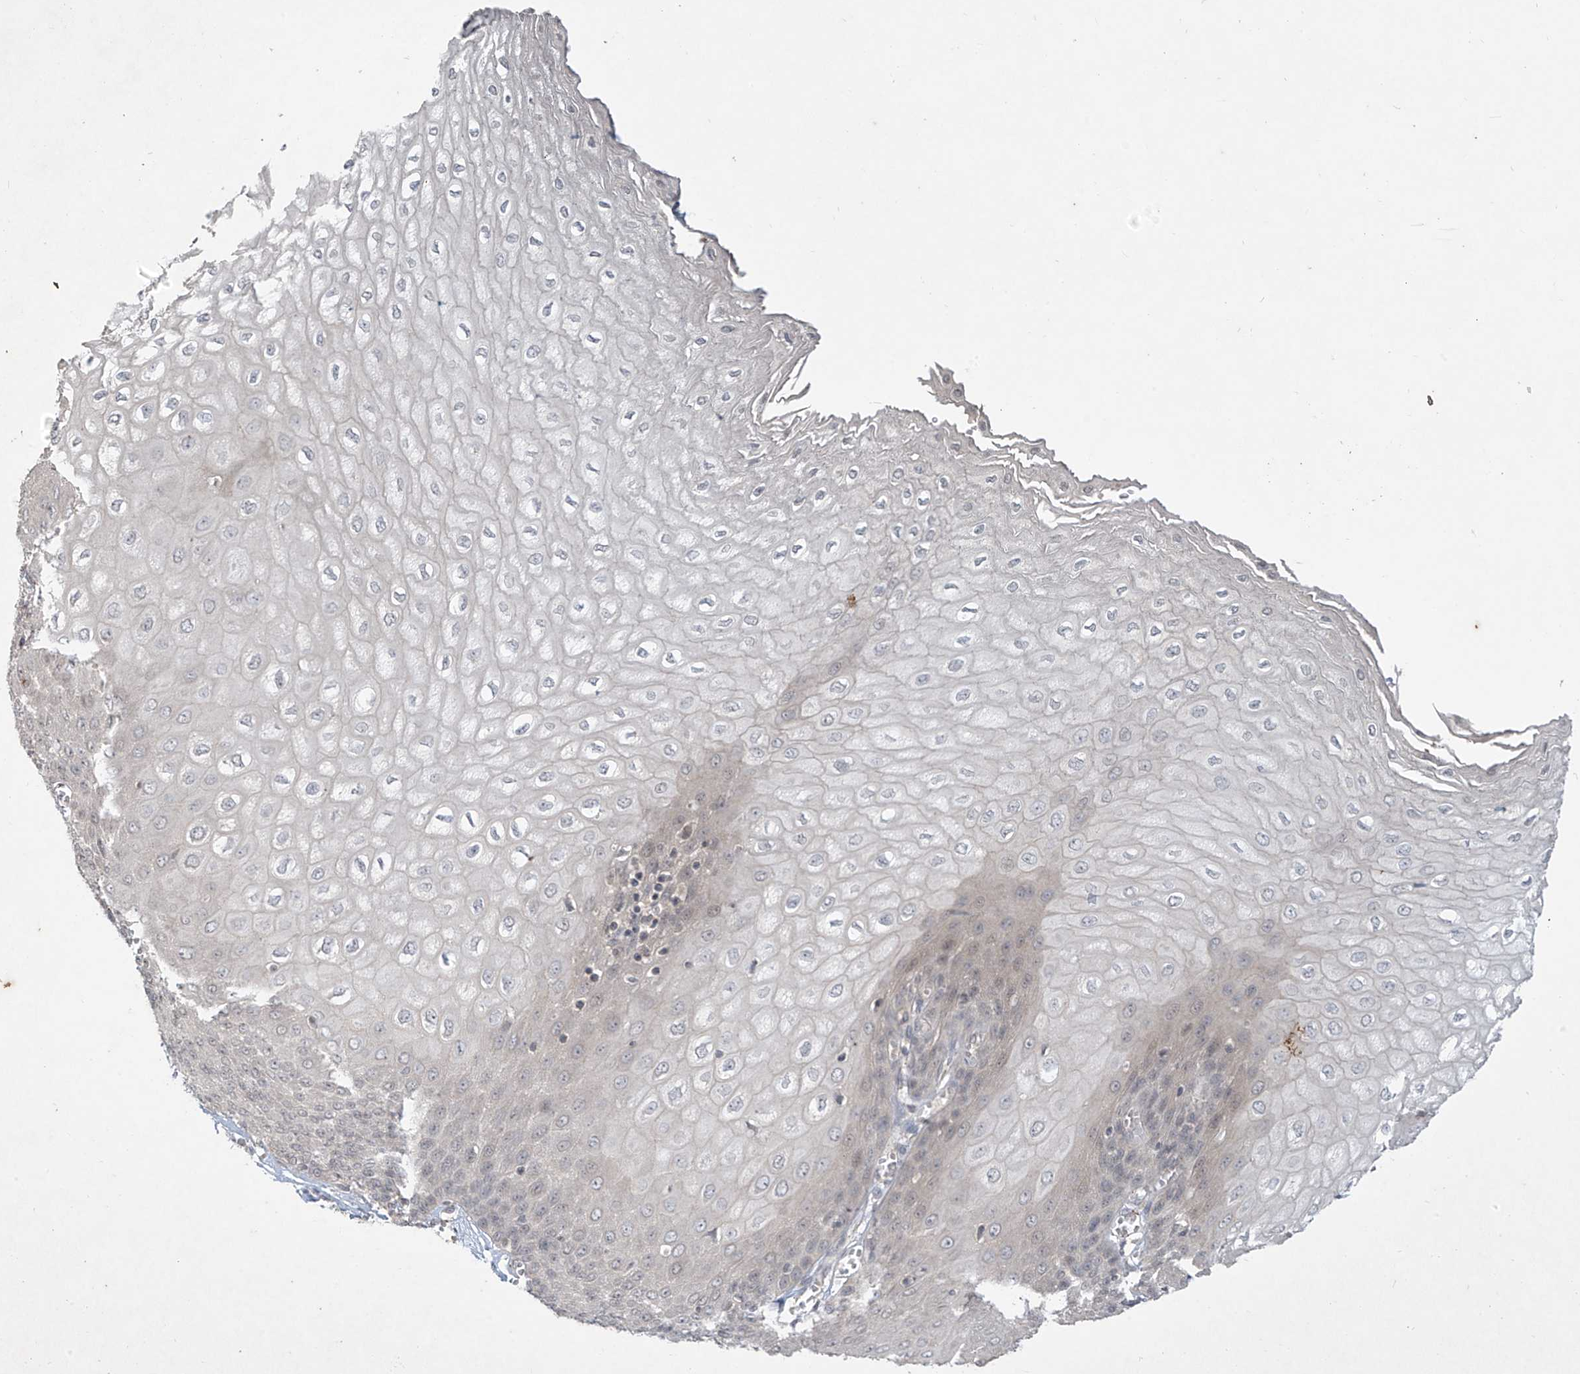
{"staining": {"intensity": "weak", "quantity": "25%-75%", "location": "cytoplasmic/membranous"}, "tissue": "esophagus", "cell_type": "Squamous epithelial cells", "image_type": "normal", "snomed": [{"axis": "morphology", "description": "Normal tissue, NOS"}, {"axis": "topography", "description": "Esophagus"}], "caption": "Benign esophagus demonstrates weak cytoplasmic/membranous expression in approximately 25%-75% of squamous epithelial cells.", "gene": "DGKQ", "patient": {"sex": "male", "age": 60}}